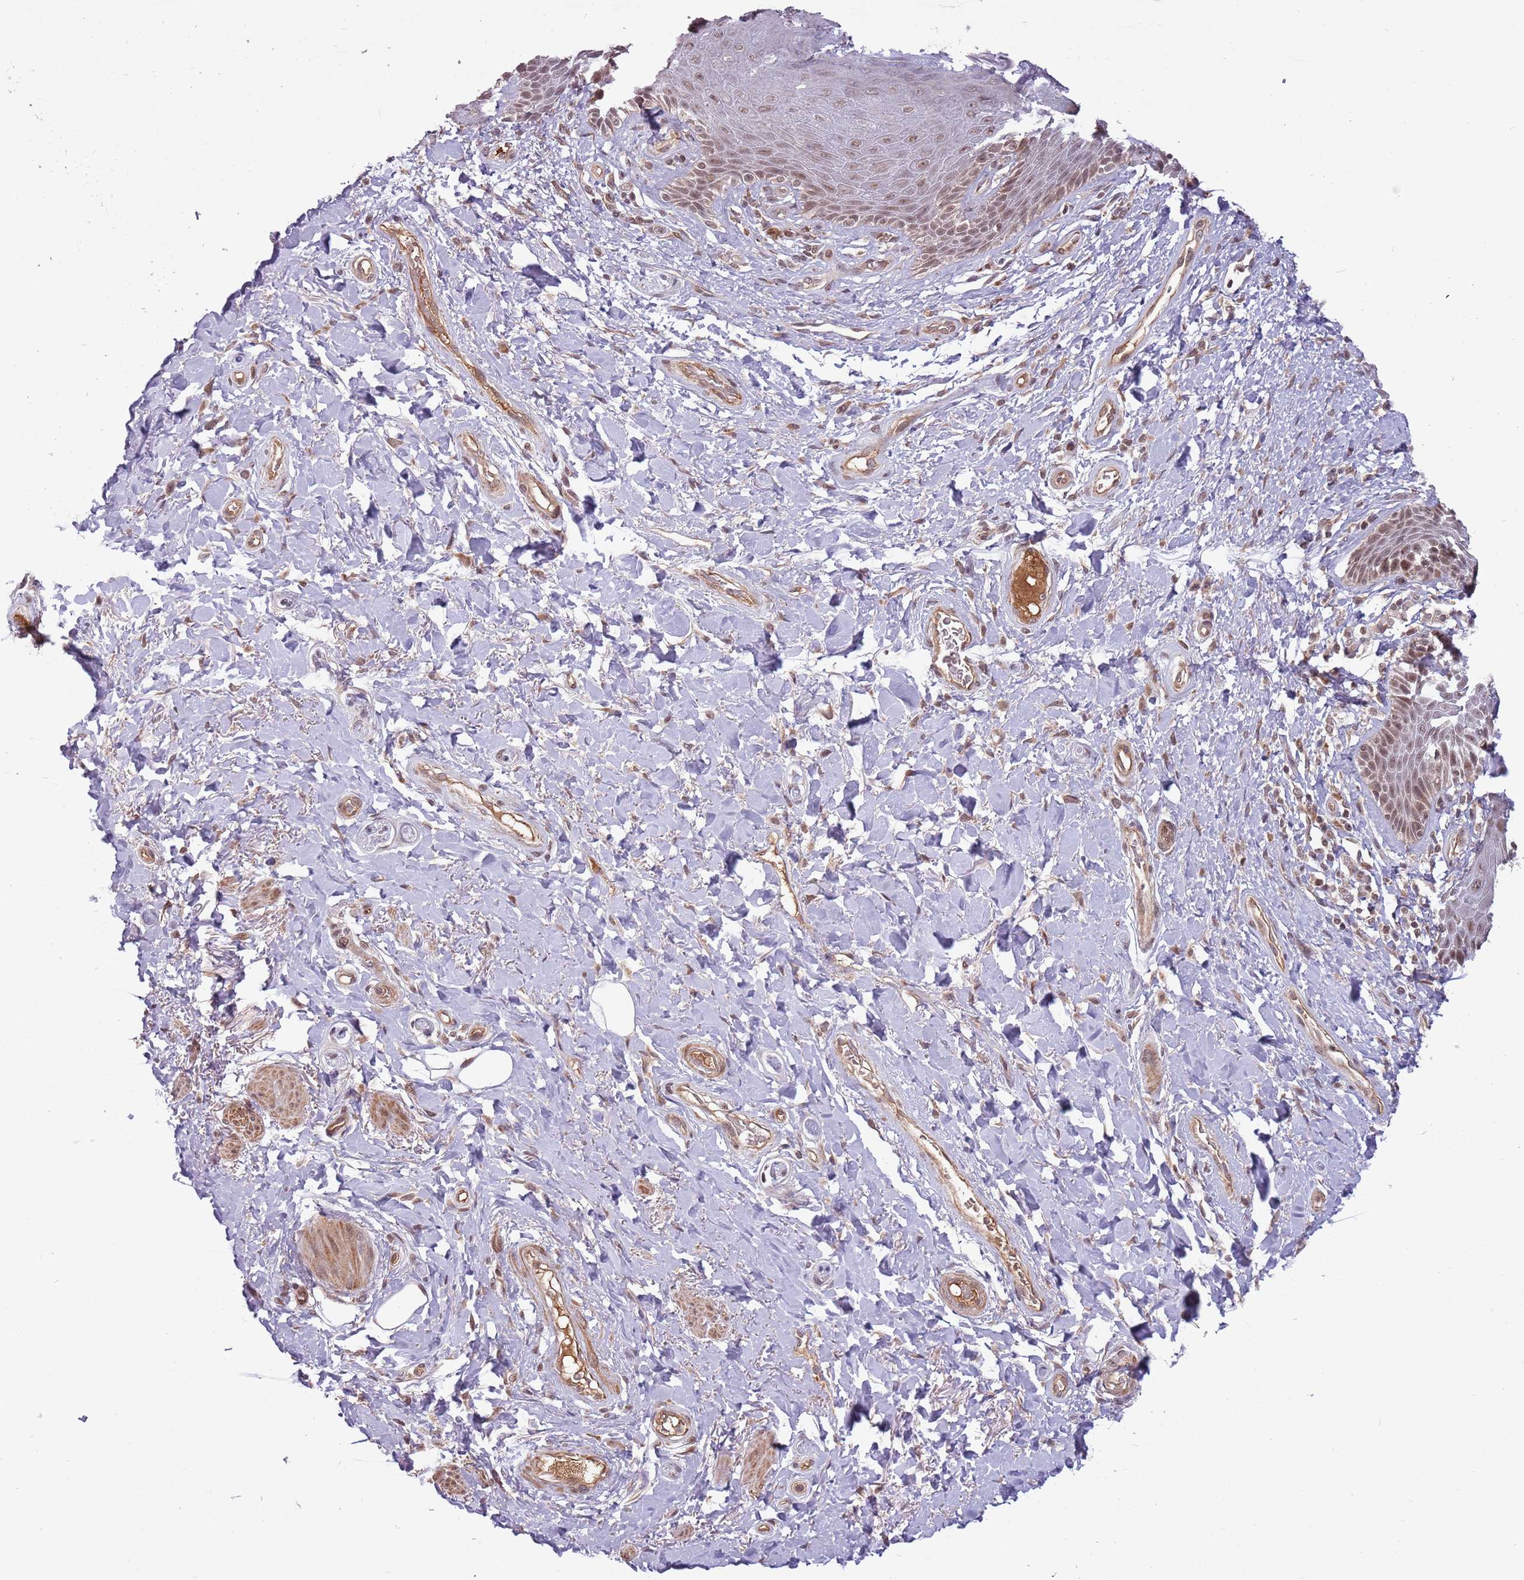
{"staining": {"intensity": "moderate", "quantity": ">75%", "location": "nuclear"}, "tissue": "skin", "cell_type": "Epidermal cells", "image_type": "normal", "snomed": [{"axis": "morphology", "description": "Normal tissue, NOS"}, {"axis": "topography", "description": "Anal"}], "caption": "Normal skin demonstrates moderate nuclear expression in about >75% of epidermal cells Immunohistochemistry (ihc) stains the protein of interest in brown and the nuclei are stained blue..", "gene": "SUDS3", "patient": {"sex": "female", "age": 89}}